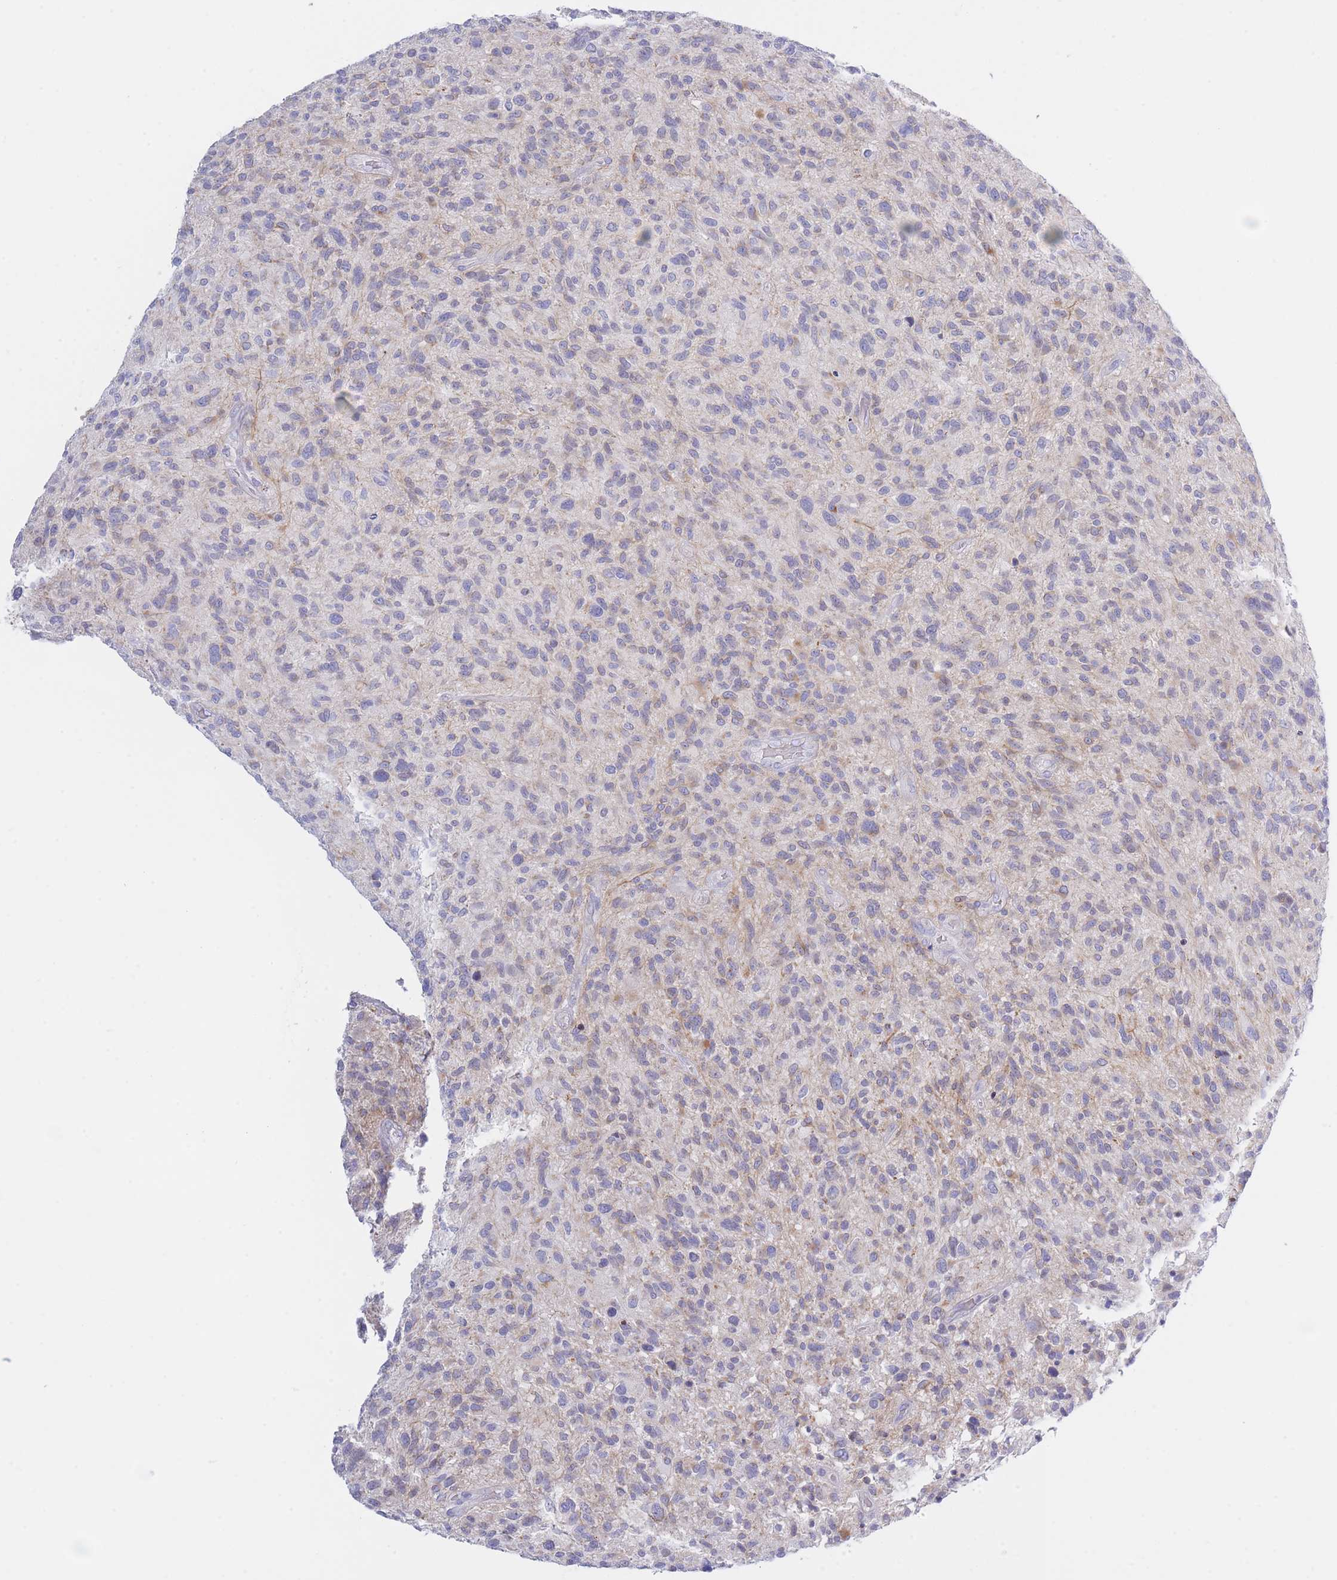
{"staining": {"intensity": "weak", "quantity": "25%-75%", "location": "cytoplasmic/membranous"}, "tissue": "glioma", "cell_type": "Tumor cells", "image_type": "cancer", "snomed": [{"axis": "morphology", "description": "Glioma, malignant, High grade"}, {"axis": "topography", "description": "Brain"}], "caption": "Glioma stained with DAB immunohistochemistry (IHC) displays low levels of weak cytoplasmic/membranous positivity in approximately 25%-75% of tumor cells.", "gene": "NANP", "patient": {"sex": "male", "age": 47}}